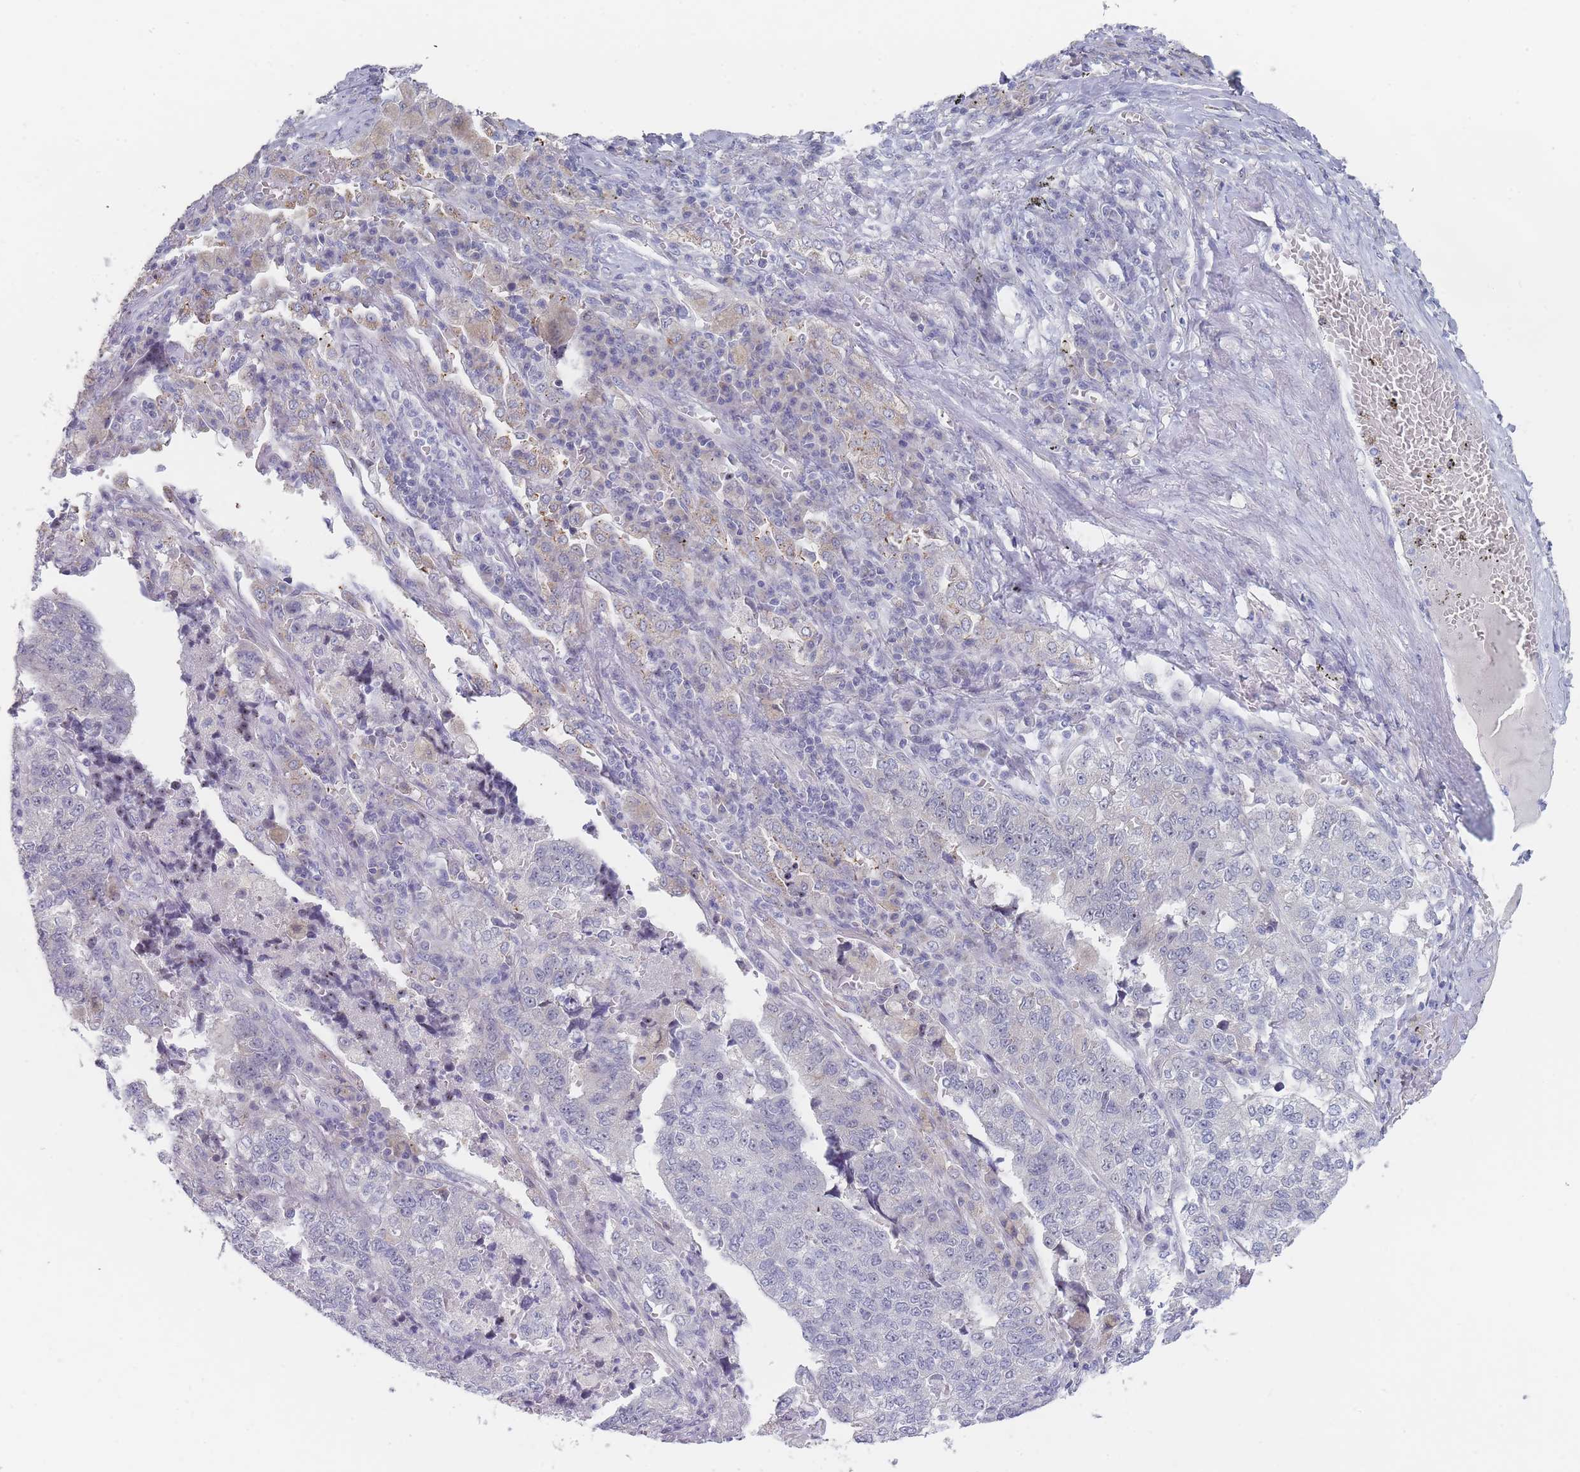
{"staining": {"intensity": "negative", "quantity": "none", "location": "none"}, "tissue": "lung cancer", "cell_type": "Tumor cells", "image_type": "cancer", "snomed": [{"axis": "morphology", "description": "Adenocarcinoma, NOS"}, {"axis": "topography", "description": "Lung"}], "caption": "This is a histopathology image of immunohistochemistry (IHC) staining of lung cancer (adenocarcinoma), which shows no staining in tumor cells.", "gene": "RNF8", "patient": {"sex": "male", "age": 49}}